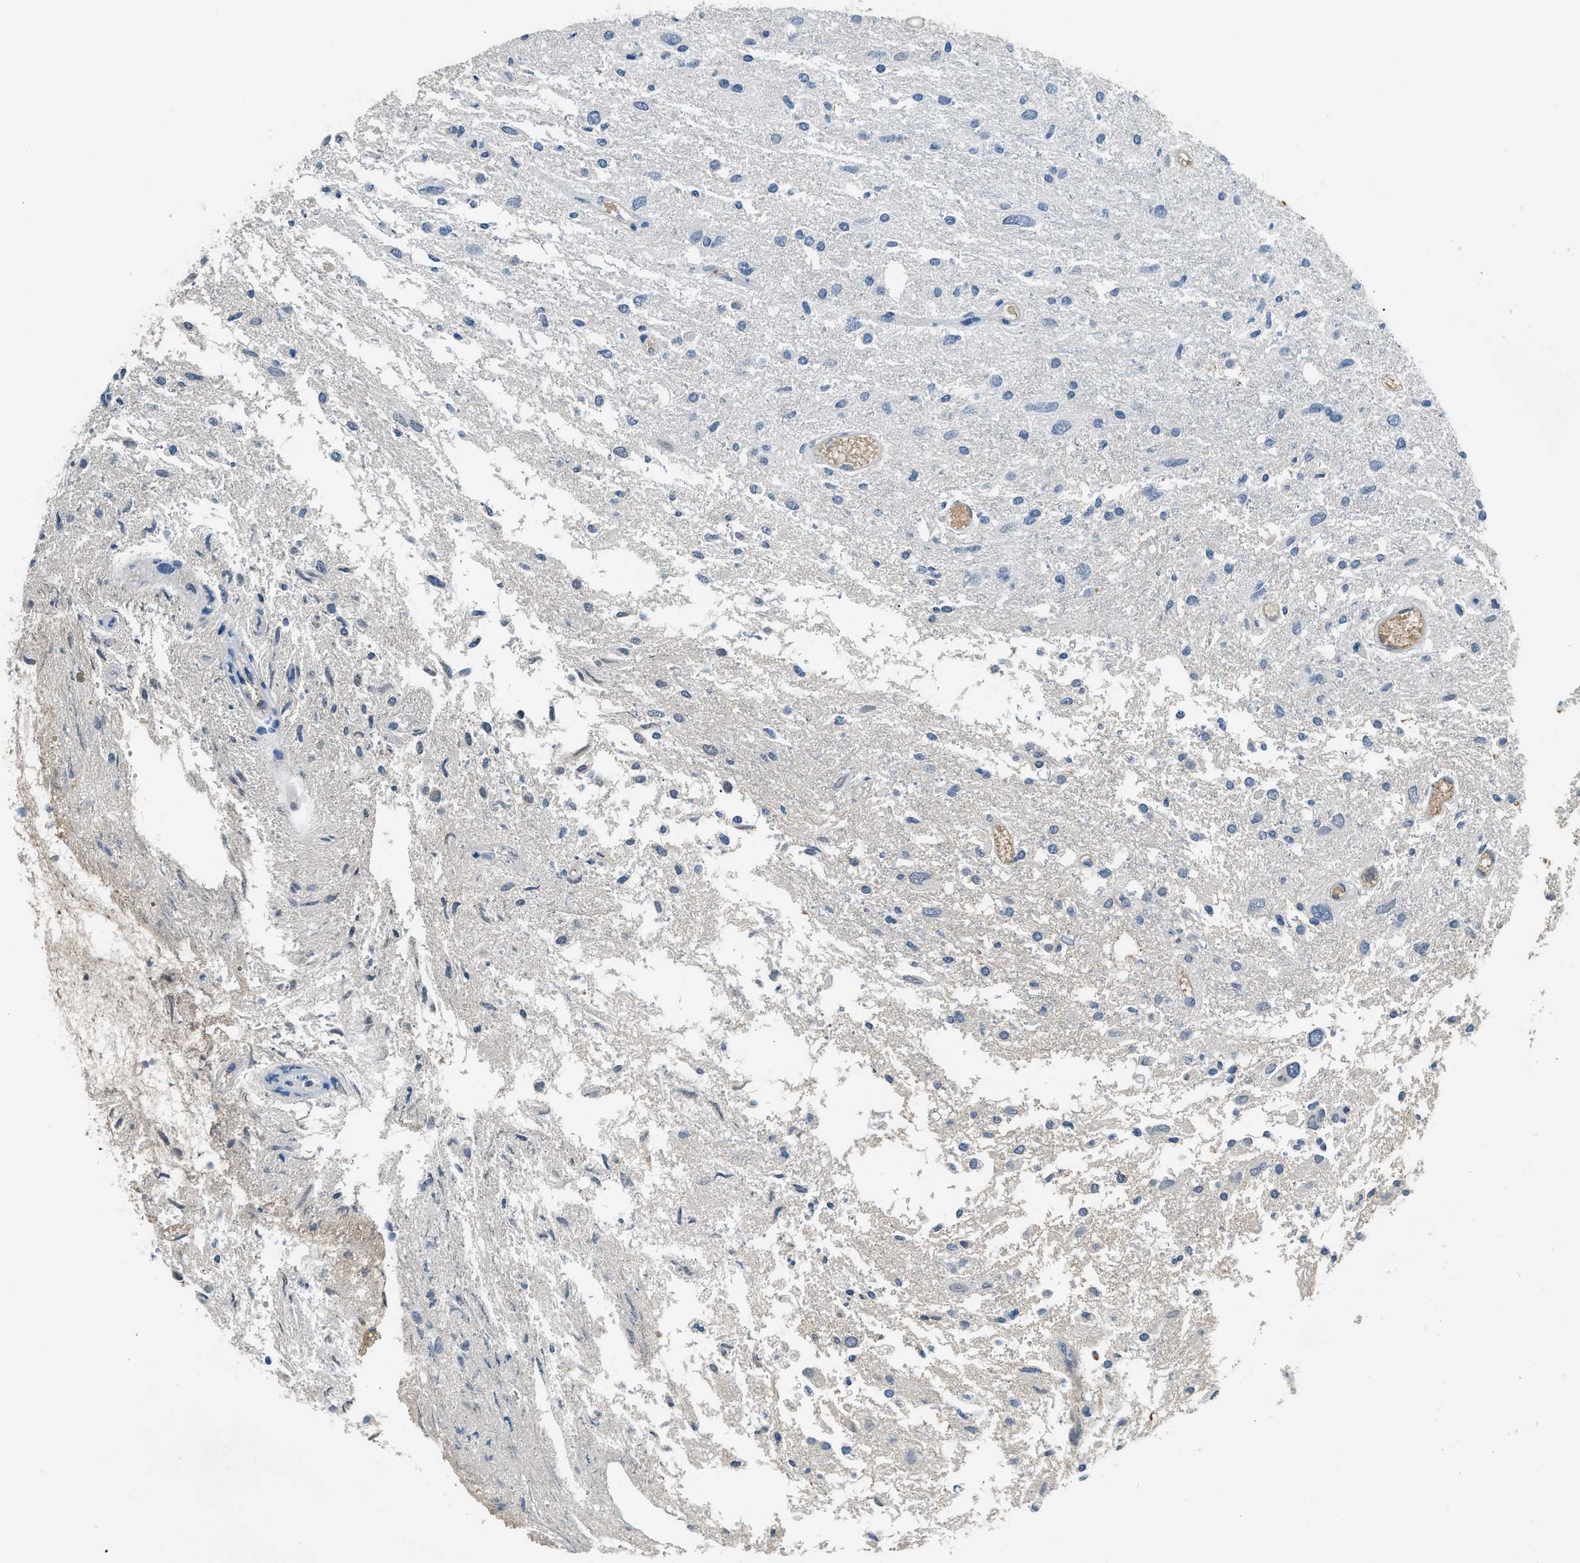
{"staining": {"intensity": "negative", "quantity": "none", "location": "none"}, "tissue": "glioma", "cell_type": "Tumor cells", "image_type": "cancer", "snomed": [{"axis": "morphology", "description": "Glioma, malignant, High grade"}, {"axis": "topography", "description": "Brain"}], "caption": "Histopathology image shows no significant protein staining in tumor cells of malignant glioma (high-grade).", "gene": "STC1", "patient": {"sex": "female", "age": 59}}